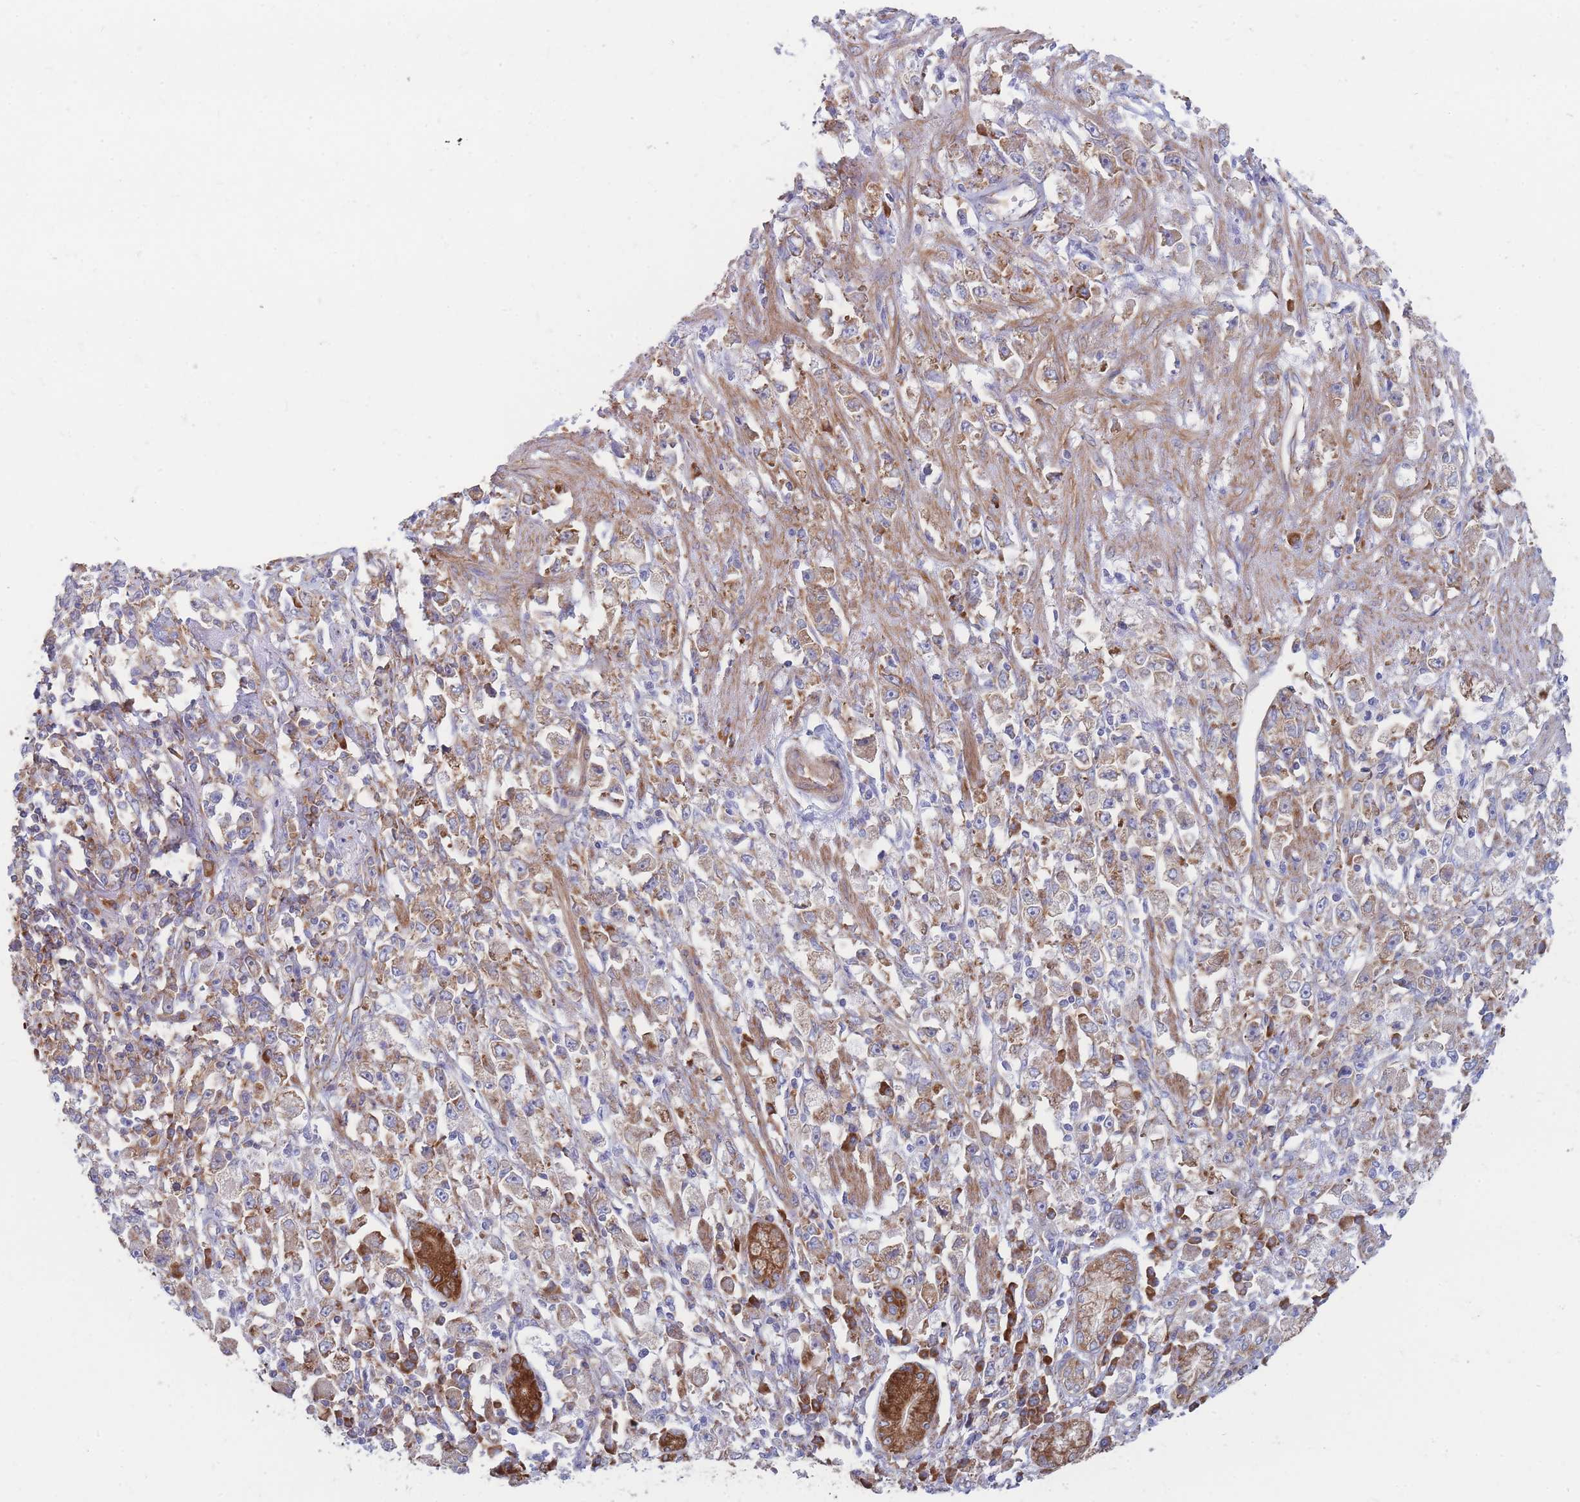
{"staining": {"intensity": "moderate", "quantity": "<25%", "location": "cytoplasmic/membranous"}, "tissue": "stomach cancer", "cell_type": "Tumor cells", "image_type": "cancer", "snomed": [{"axis": "morphology", "description": "Adenocarcinoma, NOS"}, {"axis": "topography", "description": "Stomach"}], "caption": "Stomach adenocarcinoma was stained to show a protein in brown. There is low levels of moderate cytoplasmic/membranous positivity in about <25% of tumor cells. Using DAB (brown) and hematoxylin (blue) stains, captured at high magnification using brightfield microscopy.", "gene": "RPL8", "patient": {"sex": "female", "age": 59}}